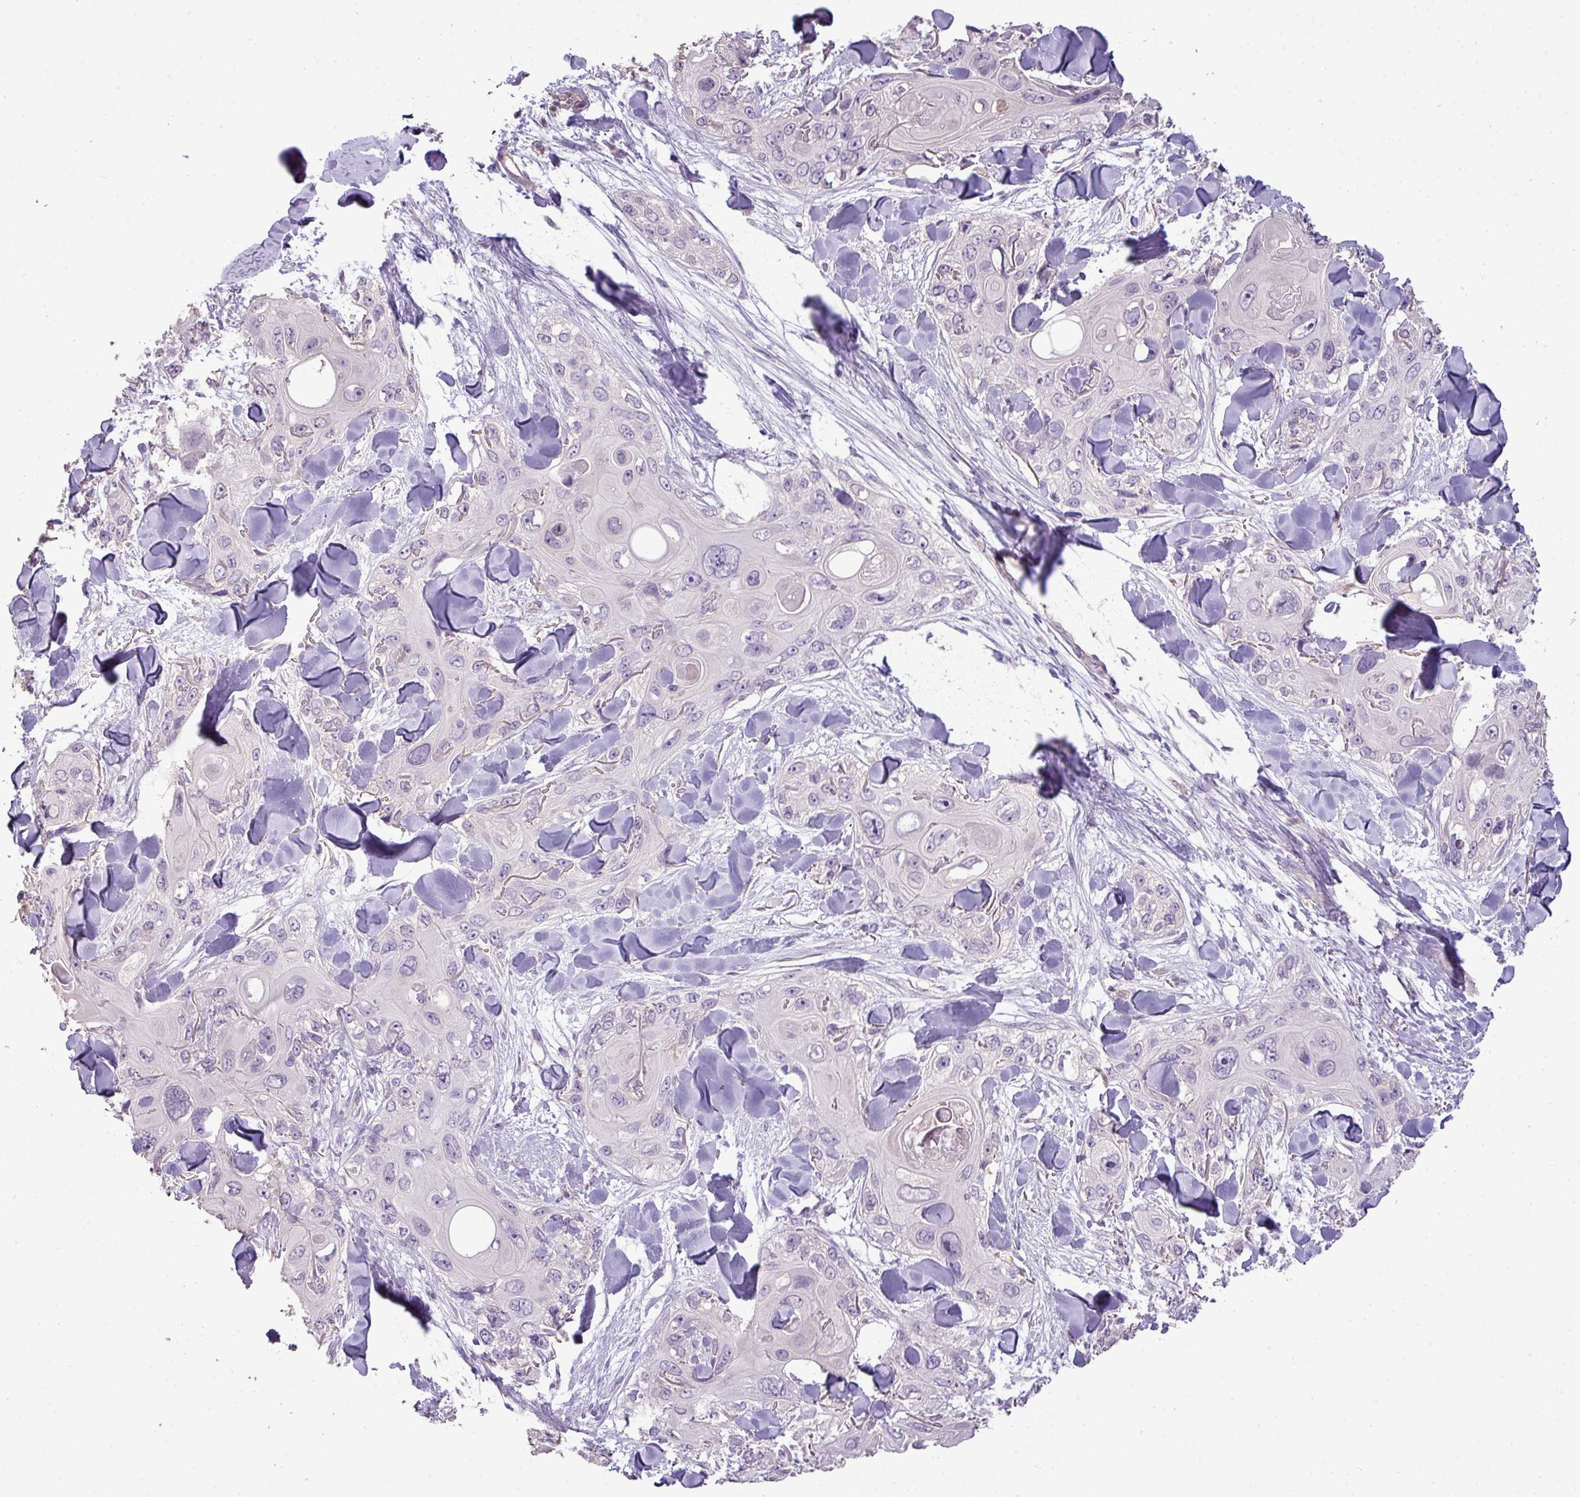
{"staining": {"intensity": "negative", "quantity": "none", "location": "none"}, "tissue": "skin cancer", "cell_type": "Tumor cells", "image_type": "cancer", "snomed": [{"axis": "morphology", "description": "Normal tissue, NOS"}, {"axis": "morphology", "description": "Squamous cell carcinoma, NOS"}, {"axis": "topography", "description": "Skin"}], "caption": "Skin cancer stained for a protein using immunohistochemistry (IHC) shows no expression tumor cells.", "gene": "LY9", "patient": {"sex": "male", "age": 72}}